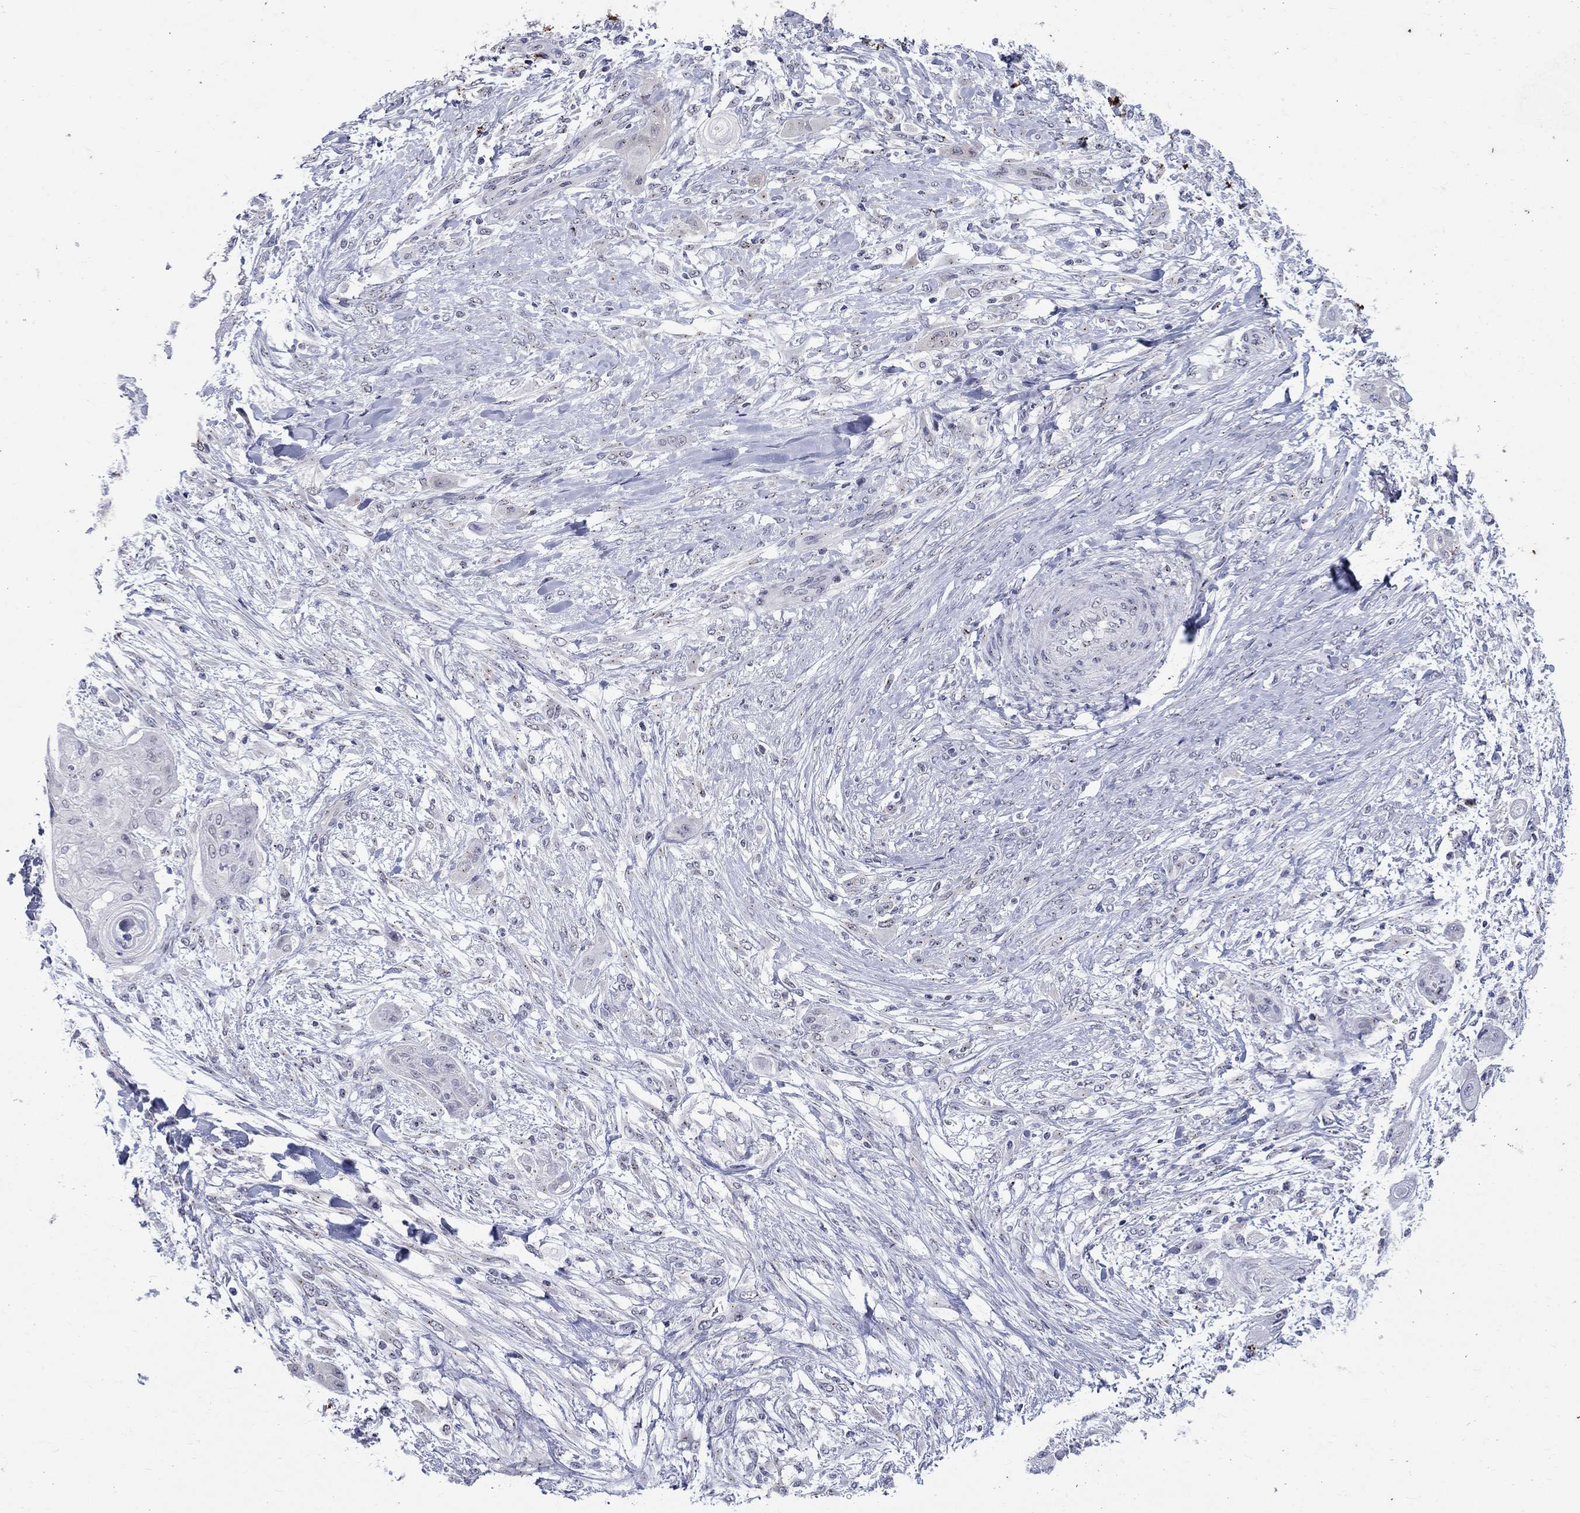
{"staining": {"intensity": "negative", "quantity": "none", "location": "none"}, "tissue": "skin cancer", "cell_type": "Tumor cells", "image_type": "cancer", "snomed": [{"axis": "morphology", "description": "Squamous cell carcinoma, NOS"}, {"axis": "topography", "description": "Skin"}], "caption": "The histopathology image exhibits no staining of tumor cells in skin cancer.", "gene": "CEP43", "patient": {"sex": "male", "age": 62}}